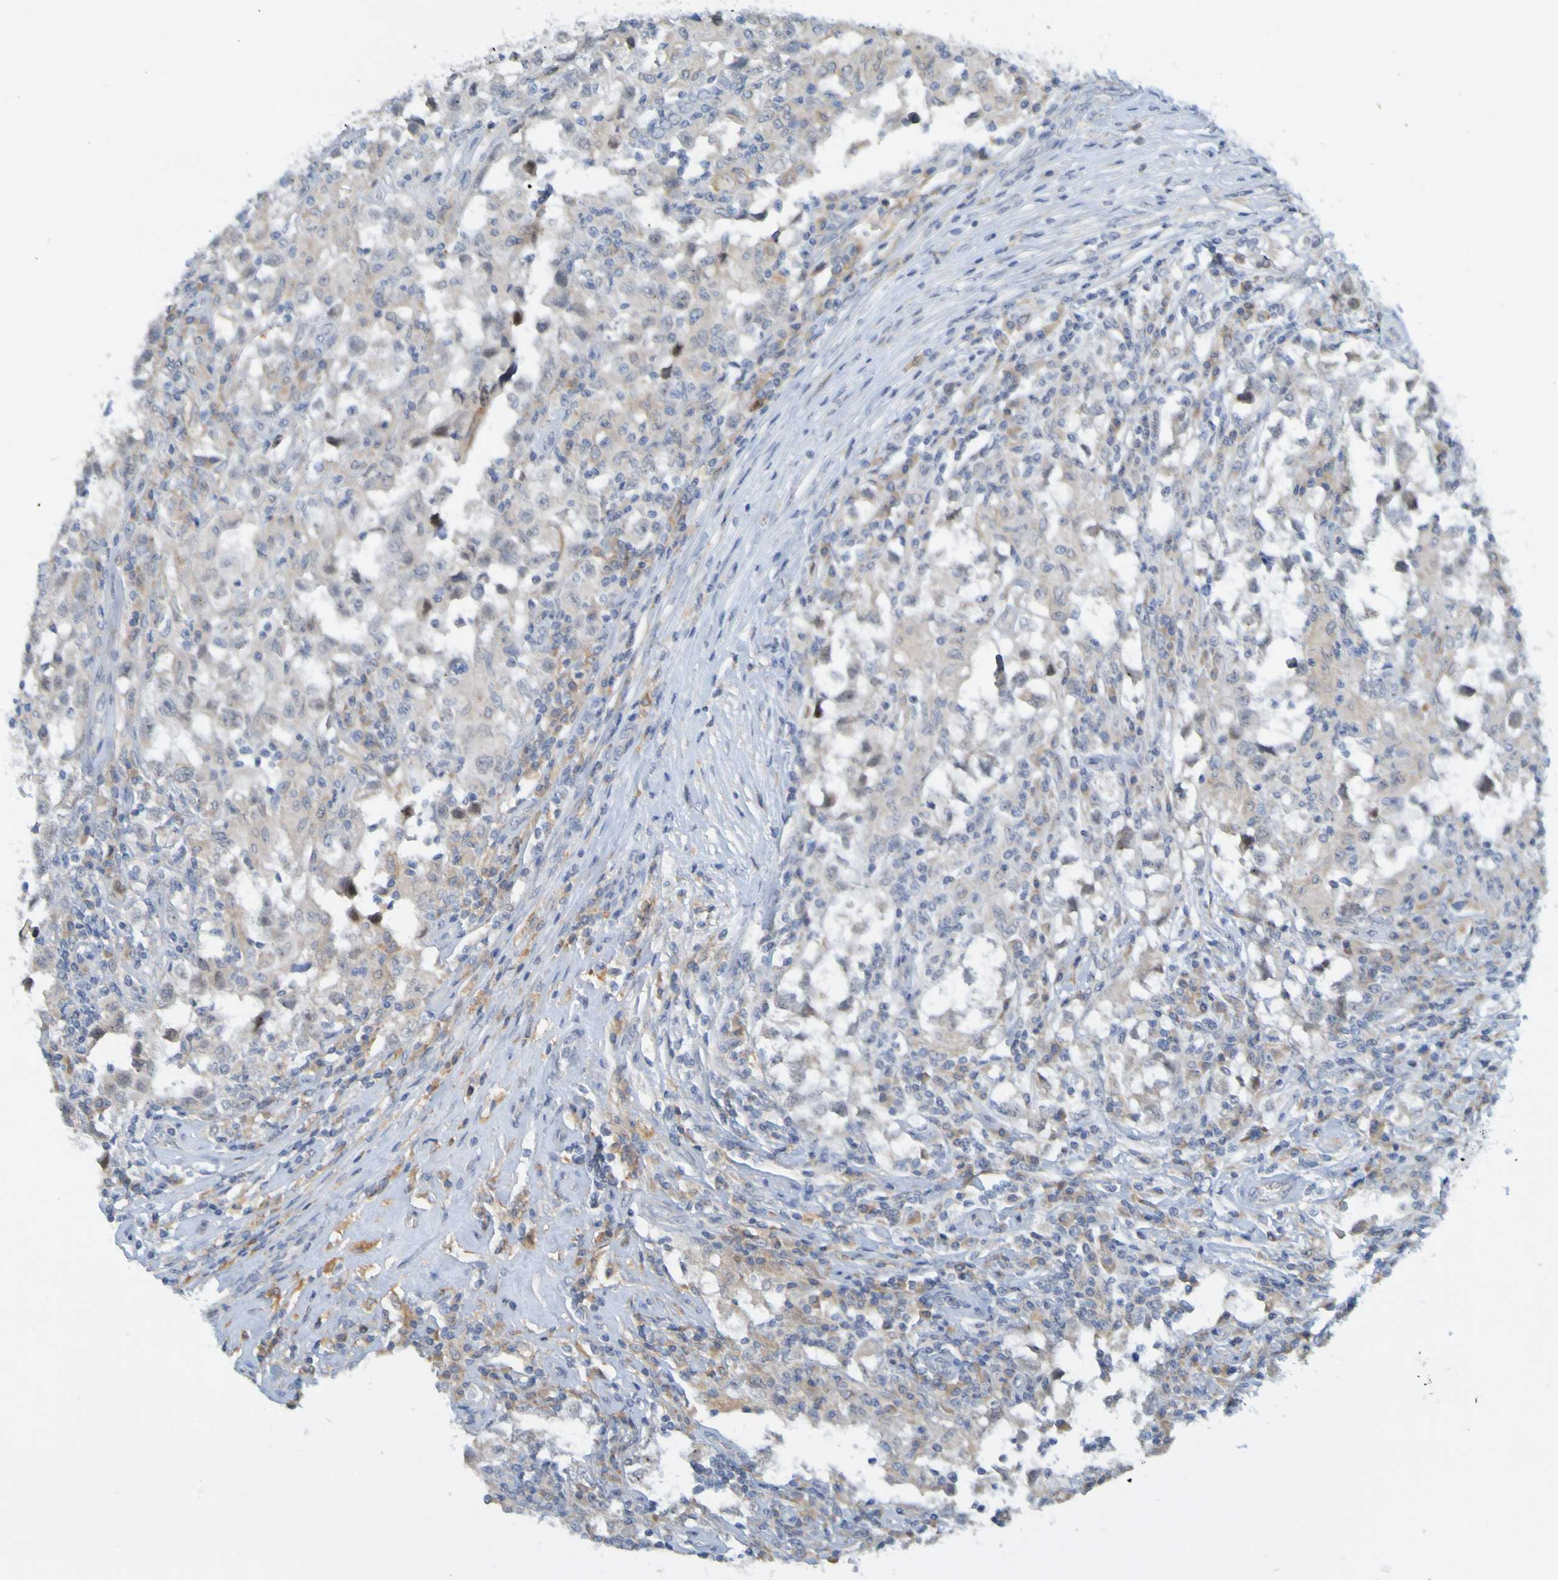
{"staining": {"intensity": "weak", "quantity": "<25%", "location": "cytoplasmic/membranous"}, "tissue": "testis cancer", "cell_type": "Tumor cells", "image_type": "cancer", "snomed": [{"axis": "morphology", "description": "Carcinoma, Embryonal, NOS"}, {"axis": "topography", "description": "Testis"}], "caption": "Embryonal carcinoma (testis) was stained to show a protein in brown. There is no significant expression in tumor cells.", "gene": "LILRB5", "patient": {"sex": "male", "age": 21}}